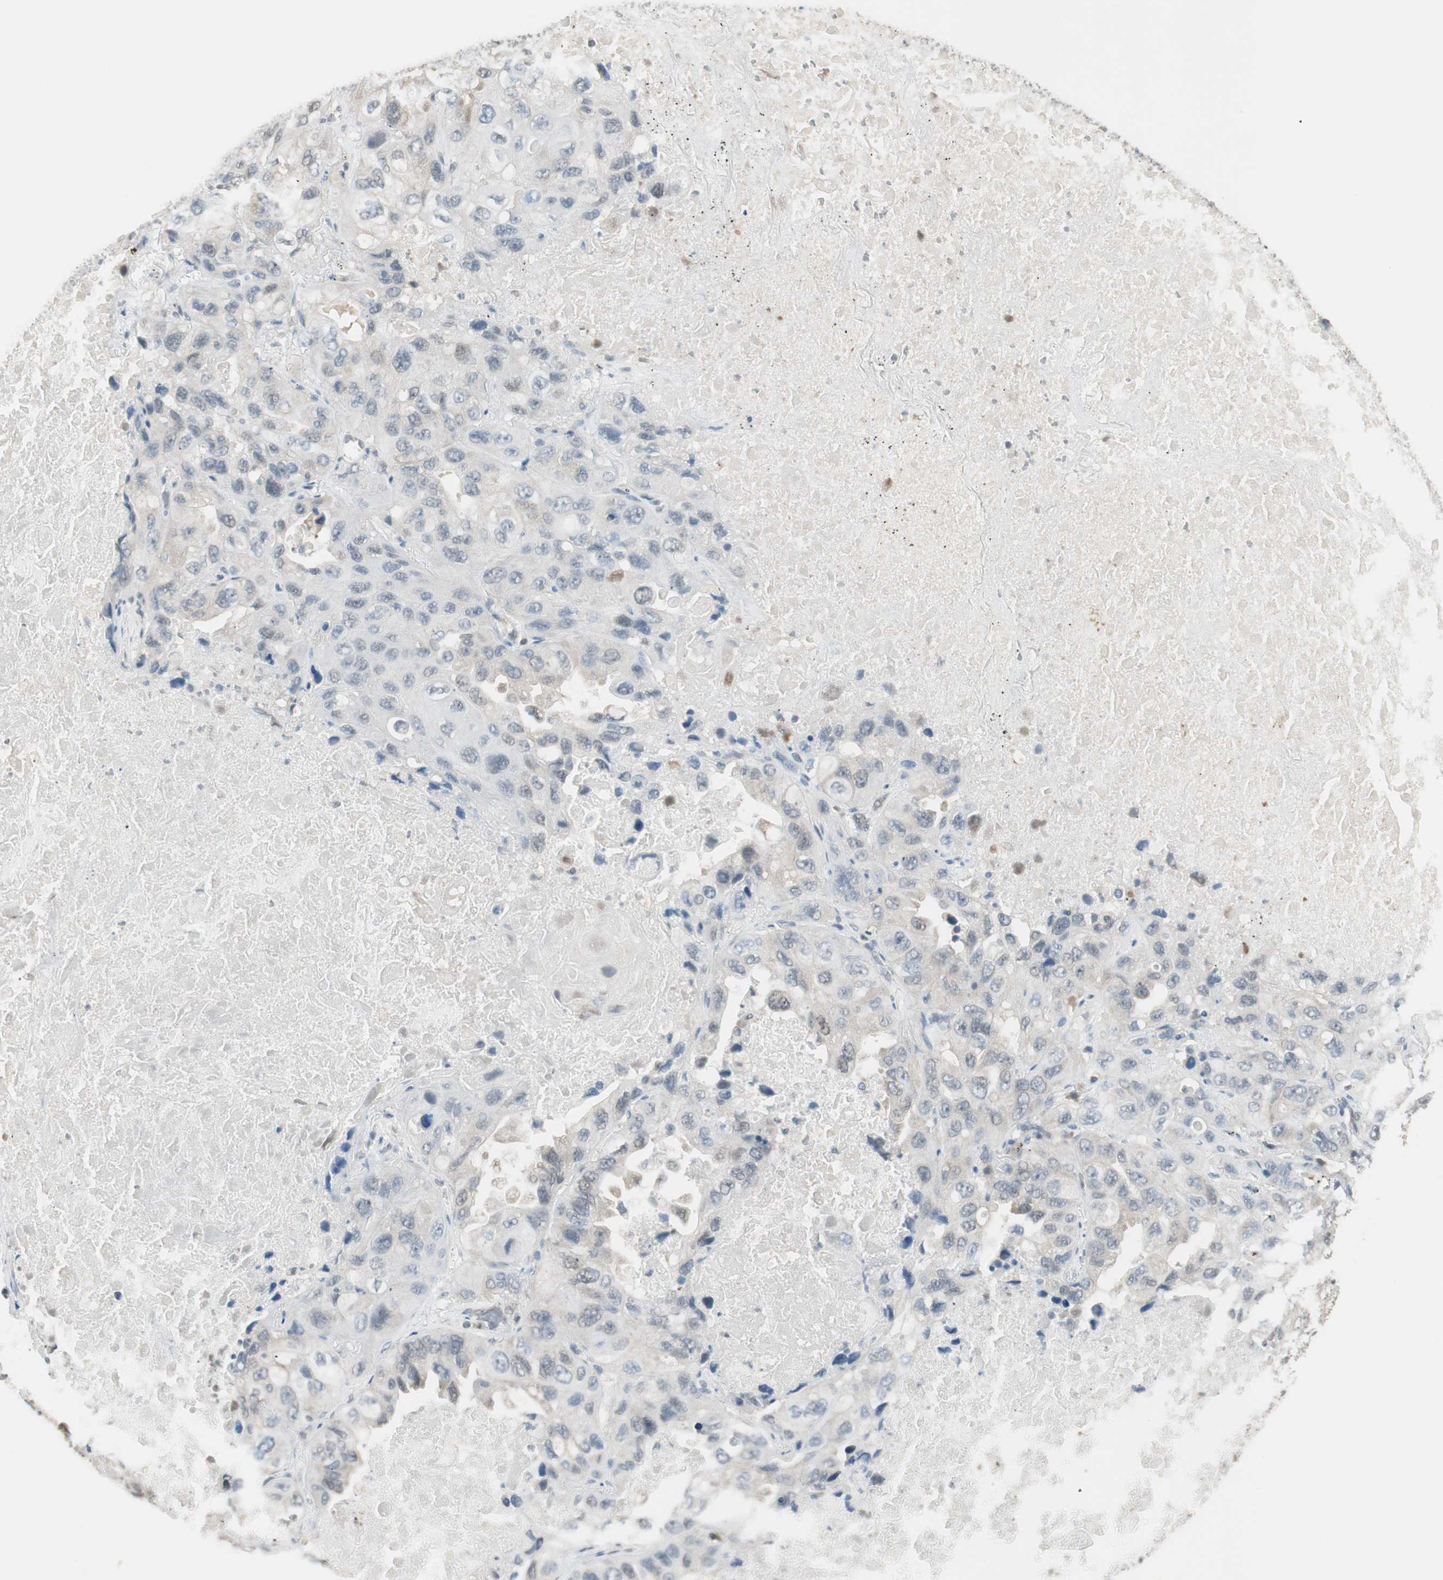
{"staining": {"intensity": "weak", "quantity": "<25%", "location": "cytoplasmic/membranous"}, "tissue": "lung cancer", "cell_type": "Tumor cells", "image_type": "cancer", "snomed": [{"axis": "morphology", "description": "Squamous cell carcinoma, NOS"}, {"axis": "topography", "description": "Lung"}], "caption": "High magnification brightfield microscopy of squamous cell carcinoma (lung) stained with DAB (3,3'-diaminobenzidine) (brown) and counterstained with hematoxylin (blue): tumor cells show no significant expression. The staining was performed using DAB (3,3'-diaminobenzidine) to visualize the protein expression in brown, while the nuclei were stained in blue with hematoxylin (Magnification: 20x).", "gene": "USP5", "patient": {"sex": "female", "age": 73}}